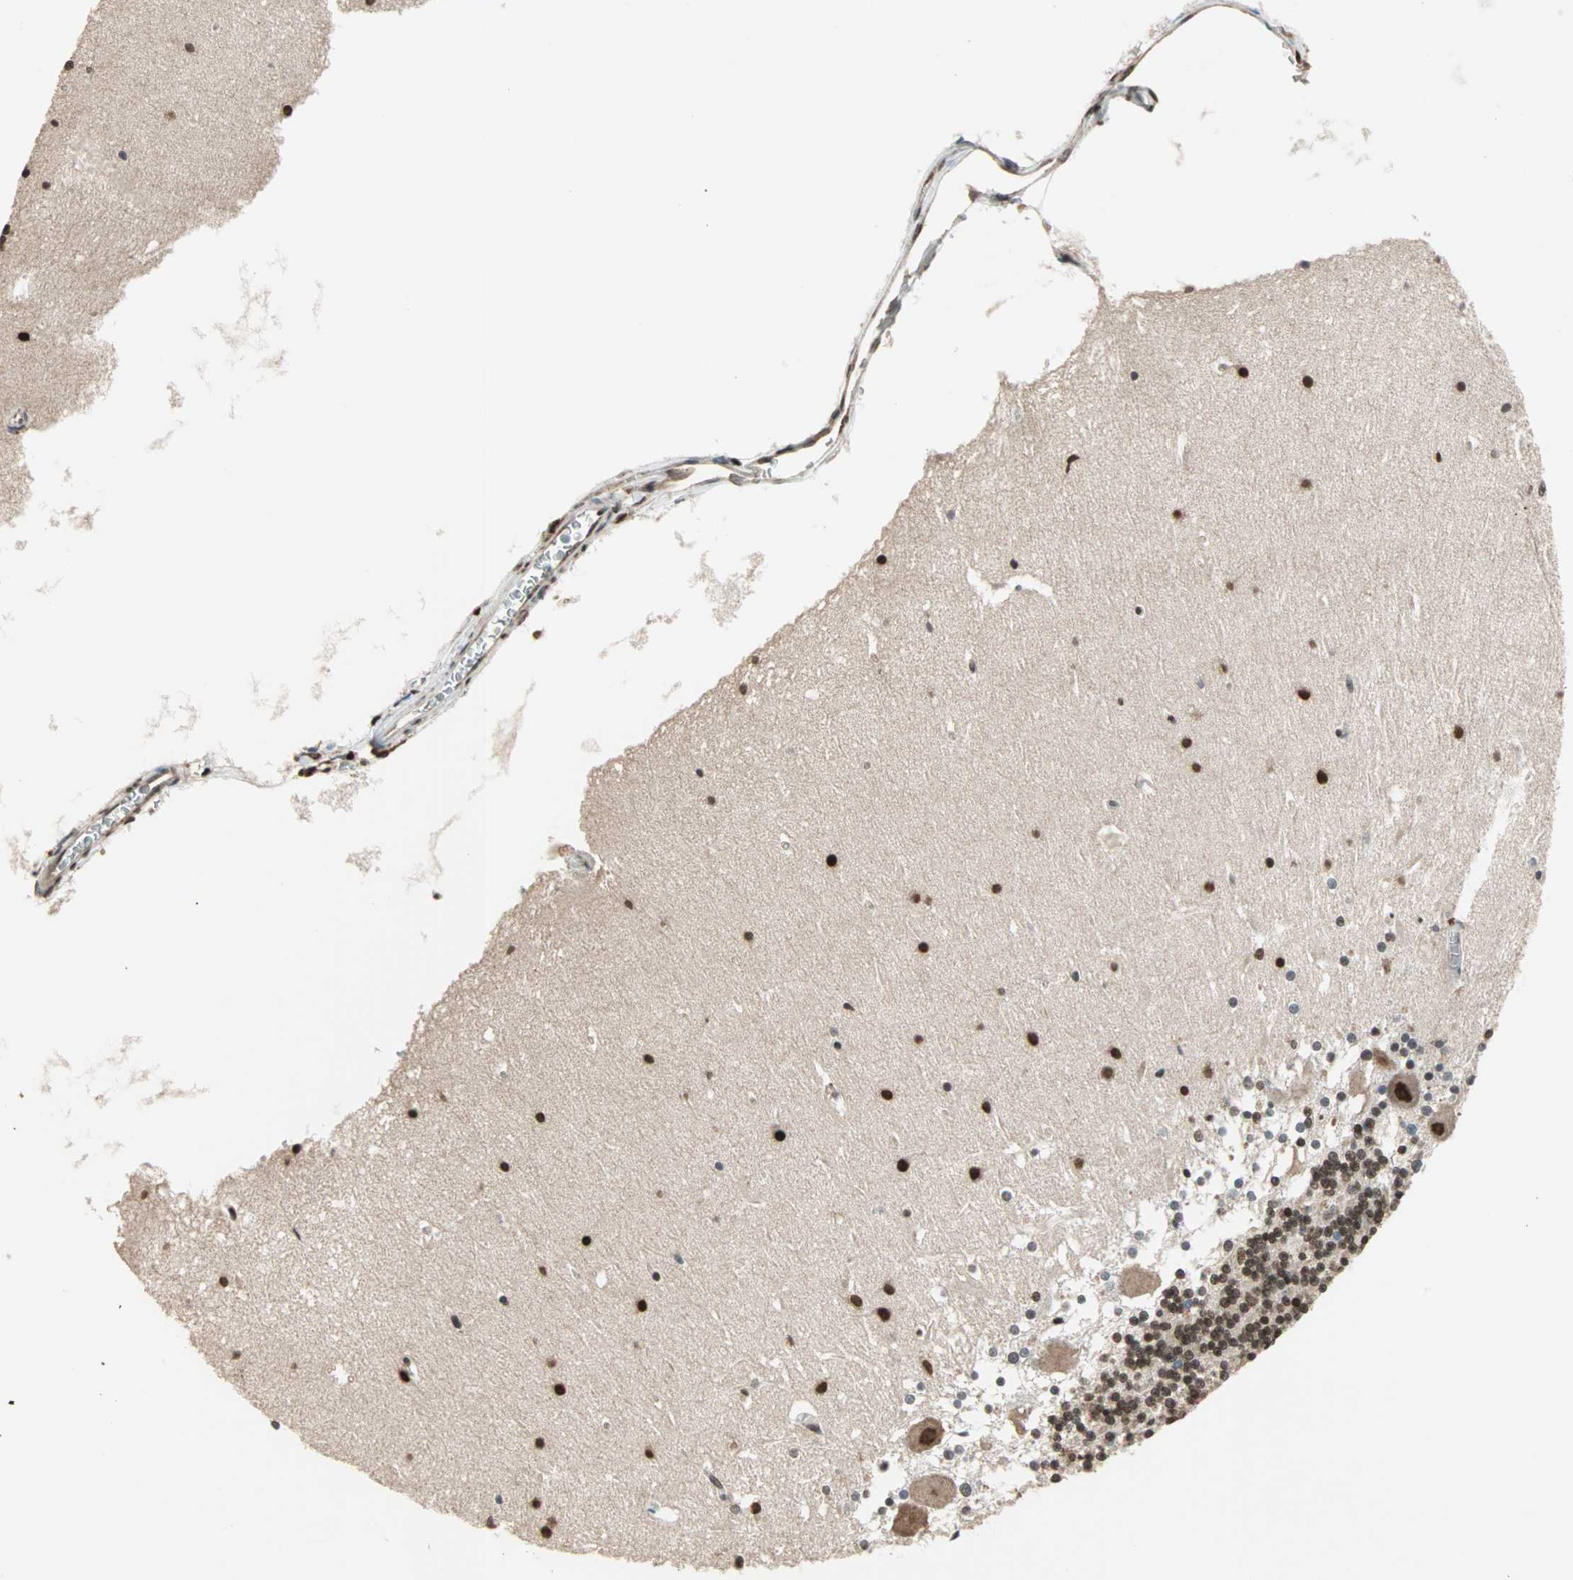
{"staining": {"intensity": "strong", "quantity": ">75%", "location": "nuclear"}, "tissue": "cerebellum", "cell_type": "Cells in granular layer", "image_type": "normal", "snomed": [{"axis": "morphology", "description": "Normal tissue, NOS"}, {"axis": "topography", "description": "Cerebellum"}], "caption": "The image exhibits staining of benign cerebellum, revealing strong nuclear protein staining (brown color) within cells in granular layer.", "gene": "DAZAP1", "patient": {"sex": "female", "age": 19}}